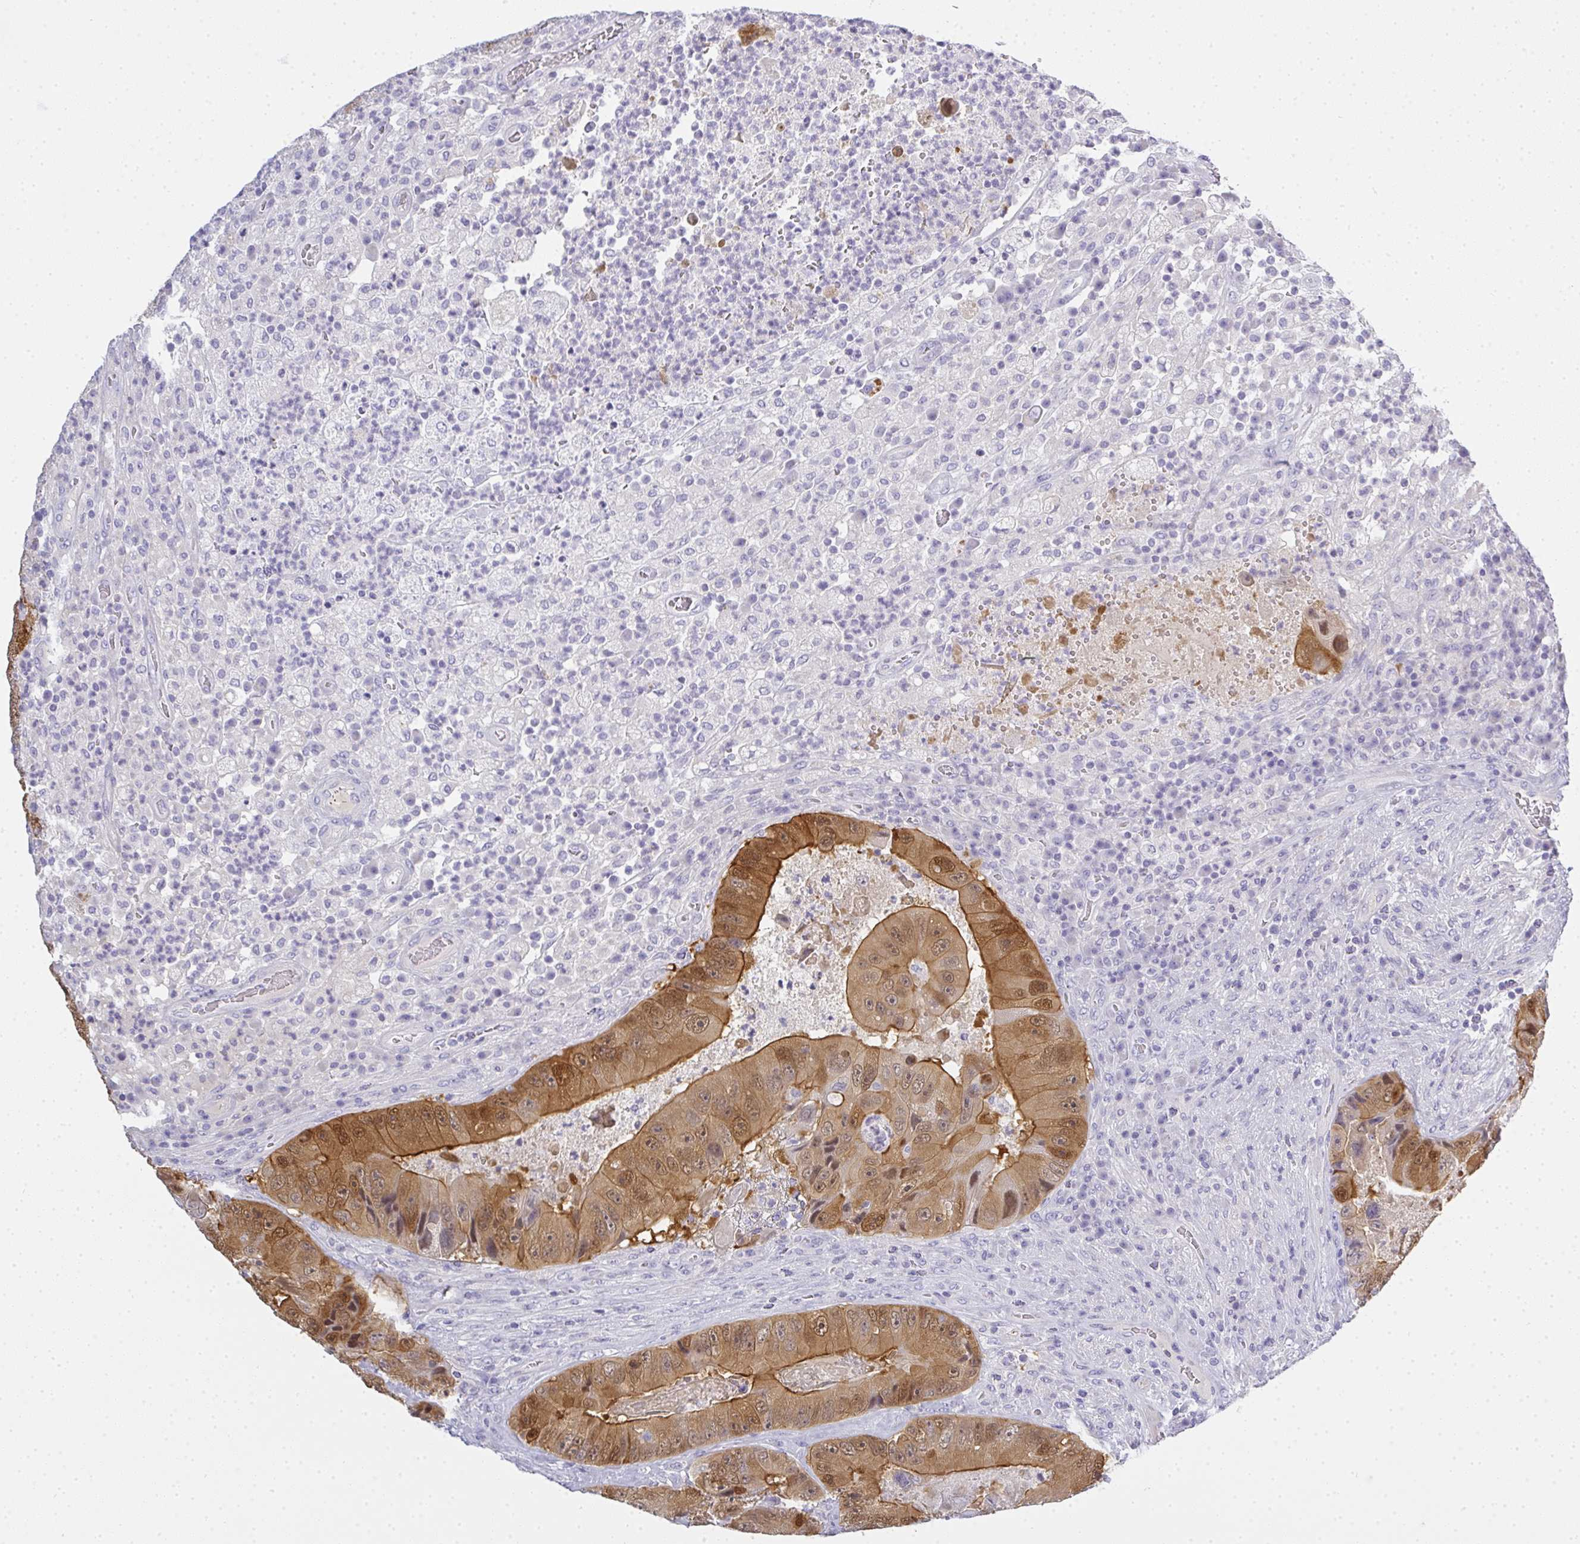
{"staining": {"intensity": "moderate", "quantity": ">75%", "location": "cytoplasmic/membranous,nuclear"}, "tissue": "colorectal cancer", "cell_type": "Tumor cells", "image_type": "cancer", "snomed": [{"axis": "morphology", "description": "Adenocarcinoma, NOS"}, {"axis": "topography", "description": "Colon"}], "caption": "The photomicrograph demonstrates a brown stain indicating the presence of a protein in the cytoplasmic/membranous and nuclear of tumor cells in colorectal cancer (adenocarcinoma).", "gene": "GSDMB", "patient": {"sex": "female", "age": 86}}